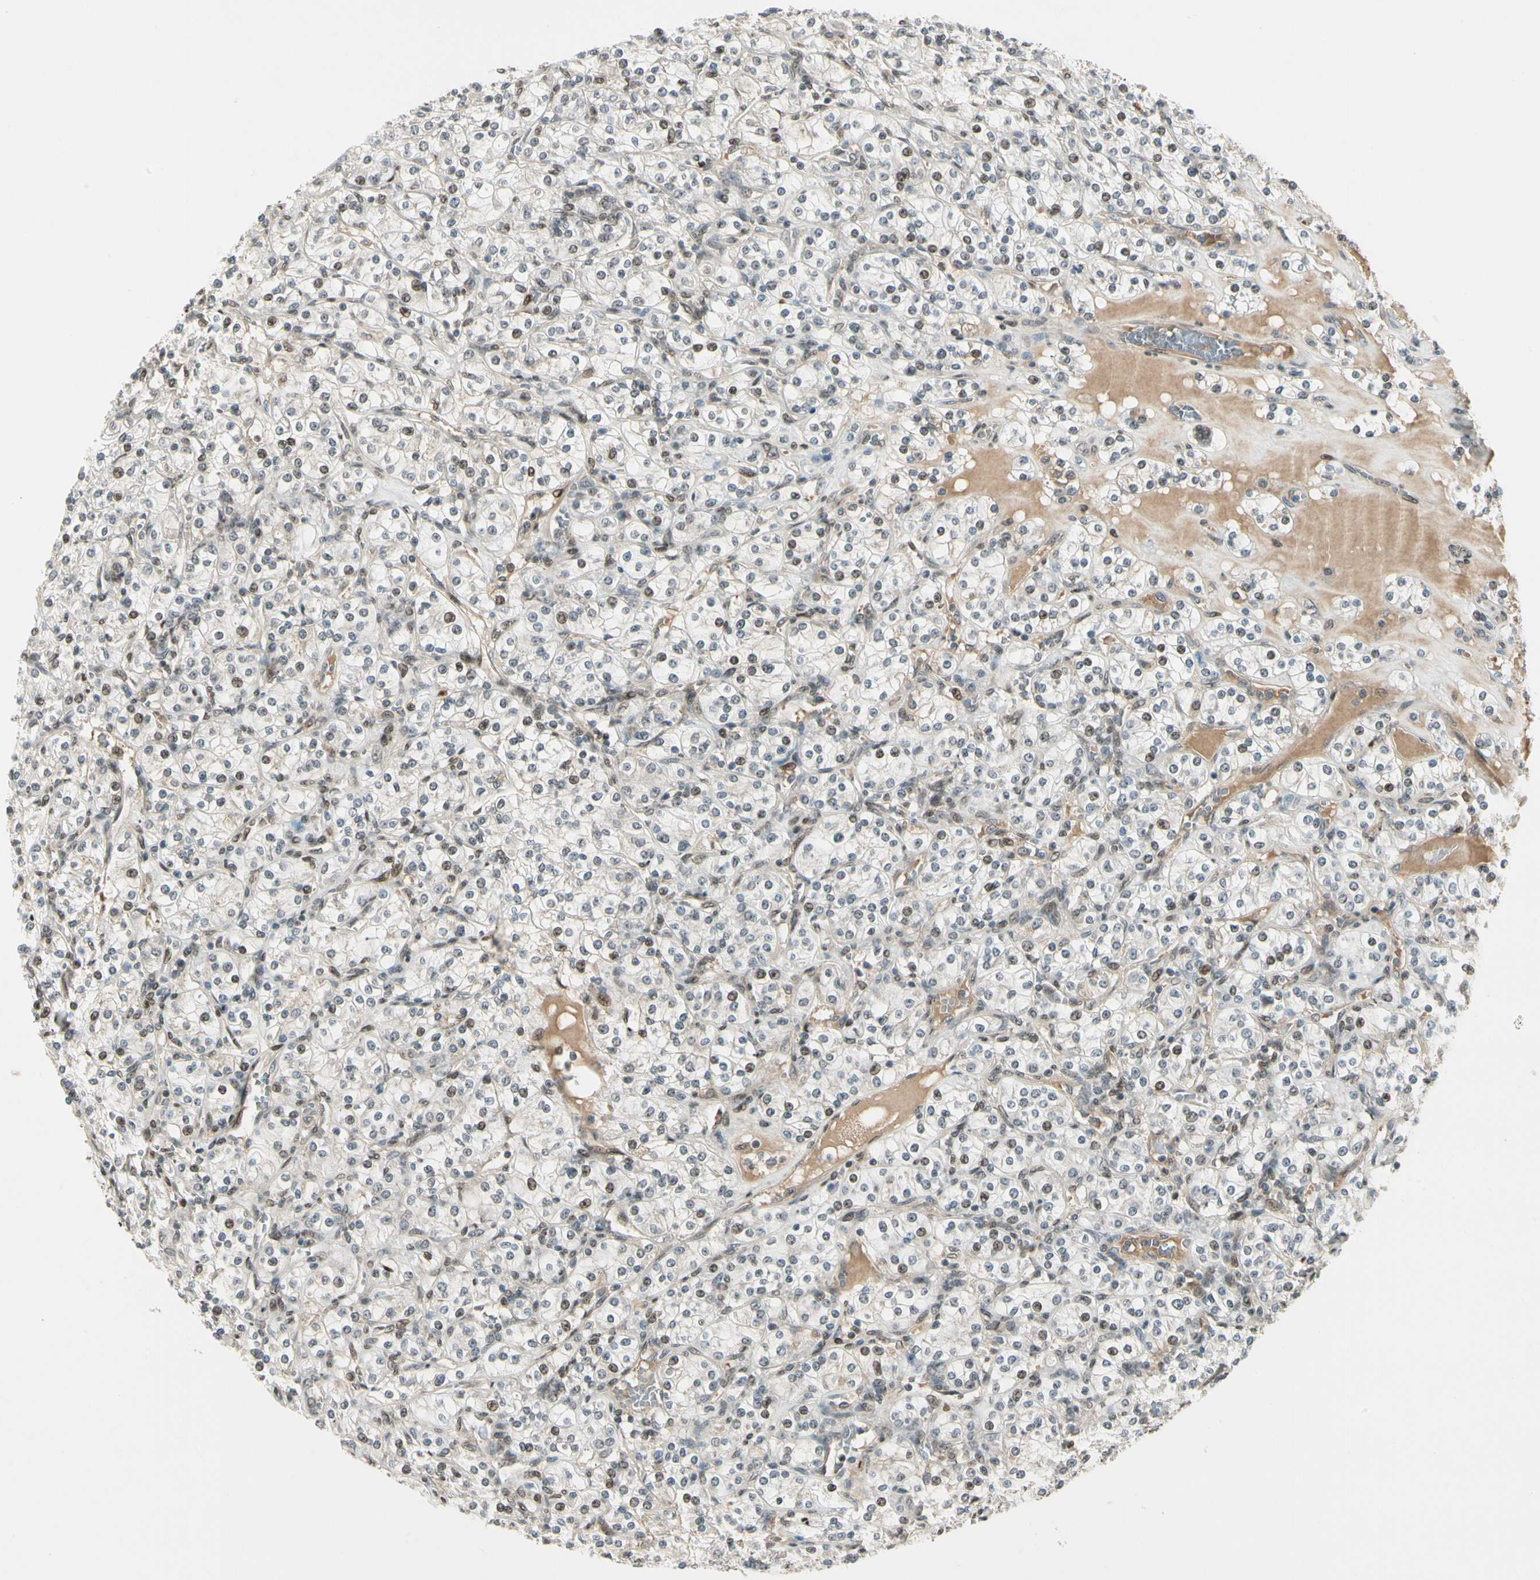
{"staining": {"intensity": "weak", "quantity": "<25%", "location": "nuclear"}, "tissue": "renal cancer", "cell_type": "Tumor cells", "image_type": "cancer", "snomed": [{"axis": "morphology", "description": "Adenocarcinoma, NOS"}, {"axis": "topography", "description": "Kidney"}], "caption": "Immunohistochemical staining of human renal cancer (adenocarcinoma) displays no significant positivity in tumor cells.", "gene": "GTF3A", "patient": {"sex": "male", "age": 77}}